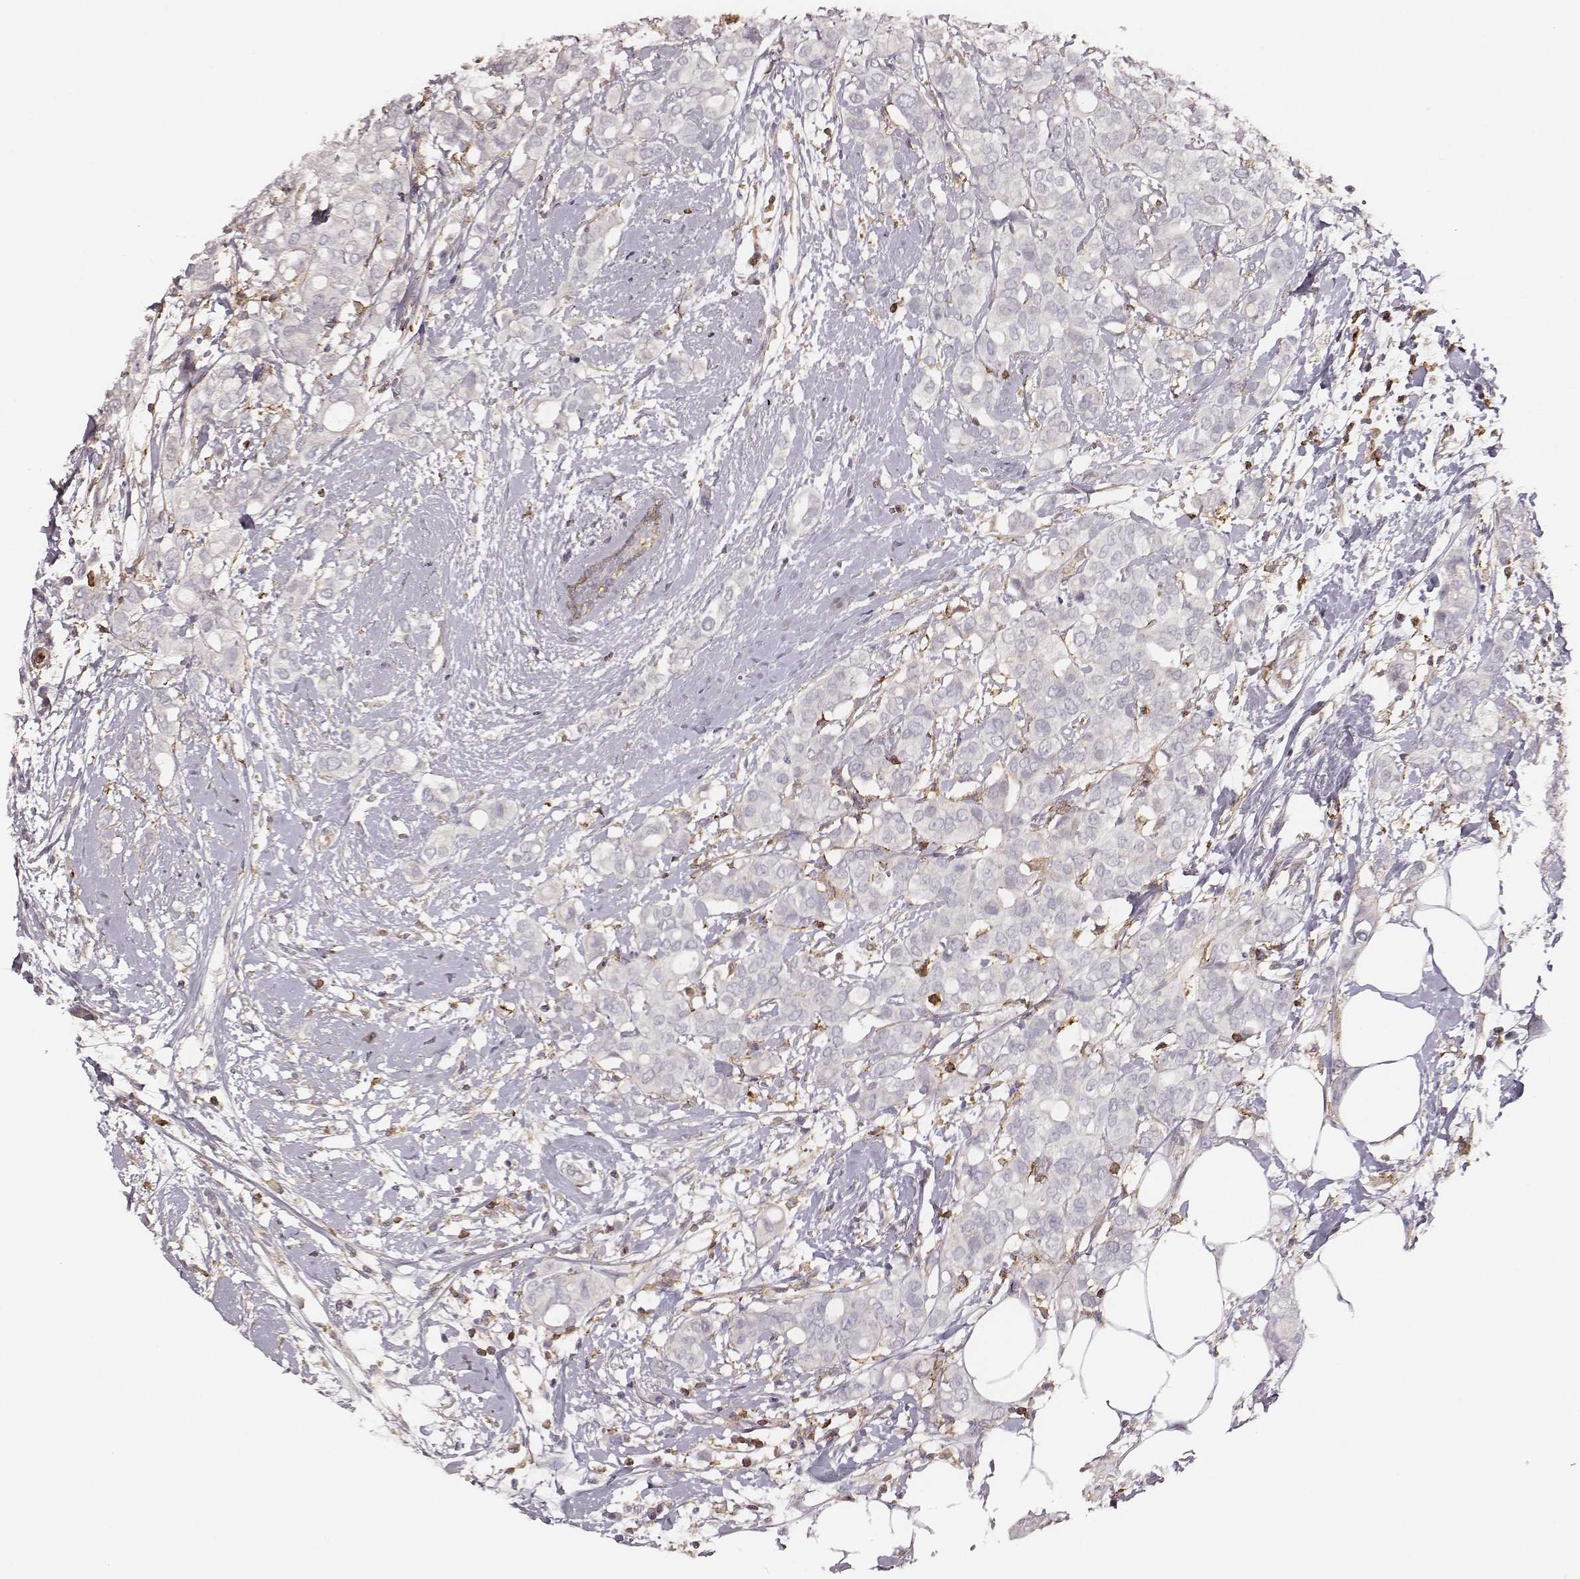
{"staining": {"intensity": "negative", "quantity": "none", "location": "none"}, "tissue": "breast cancer", "cell_type": "Tumor cells", "image_type": "cancer", "snomed": [{"axis": "morphology", "description": "Duct carcinoma"}, {"axis": "topography", "description": "Breast"}], "caption": "Immunohistochemistry of human breast cancer displays no staining in tumor cells.", "gene": "ZYX", "patient": {"sex": "female", "age": 40}}